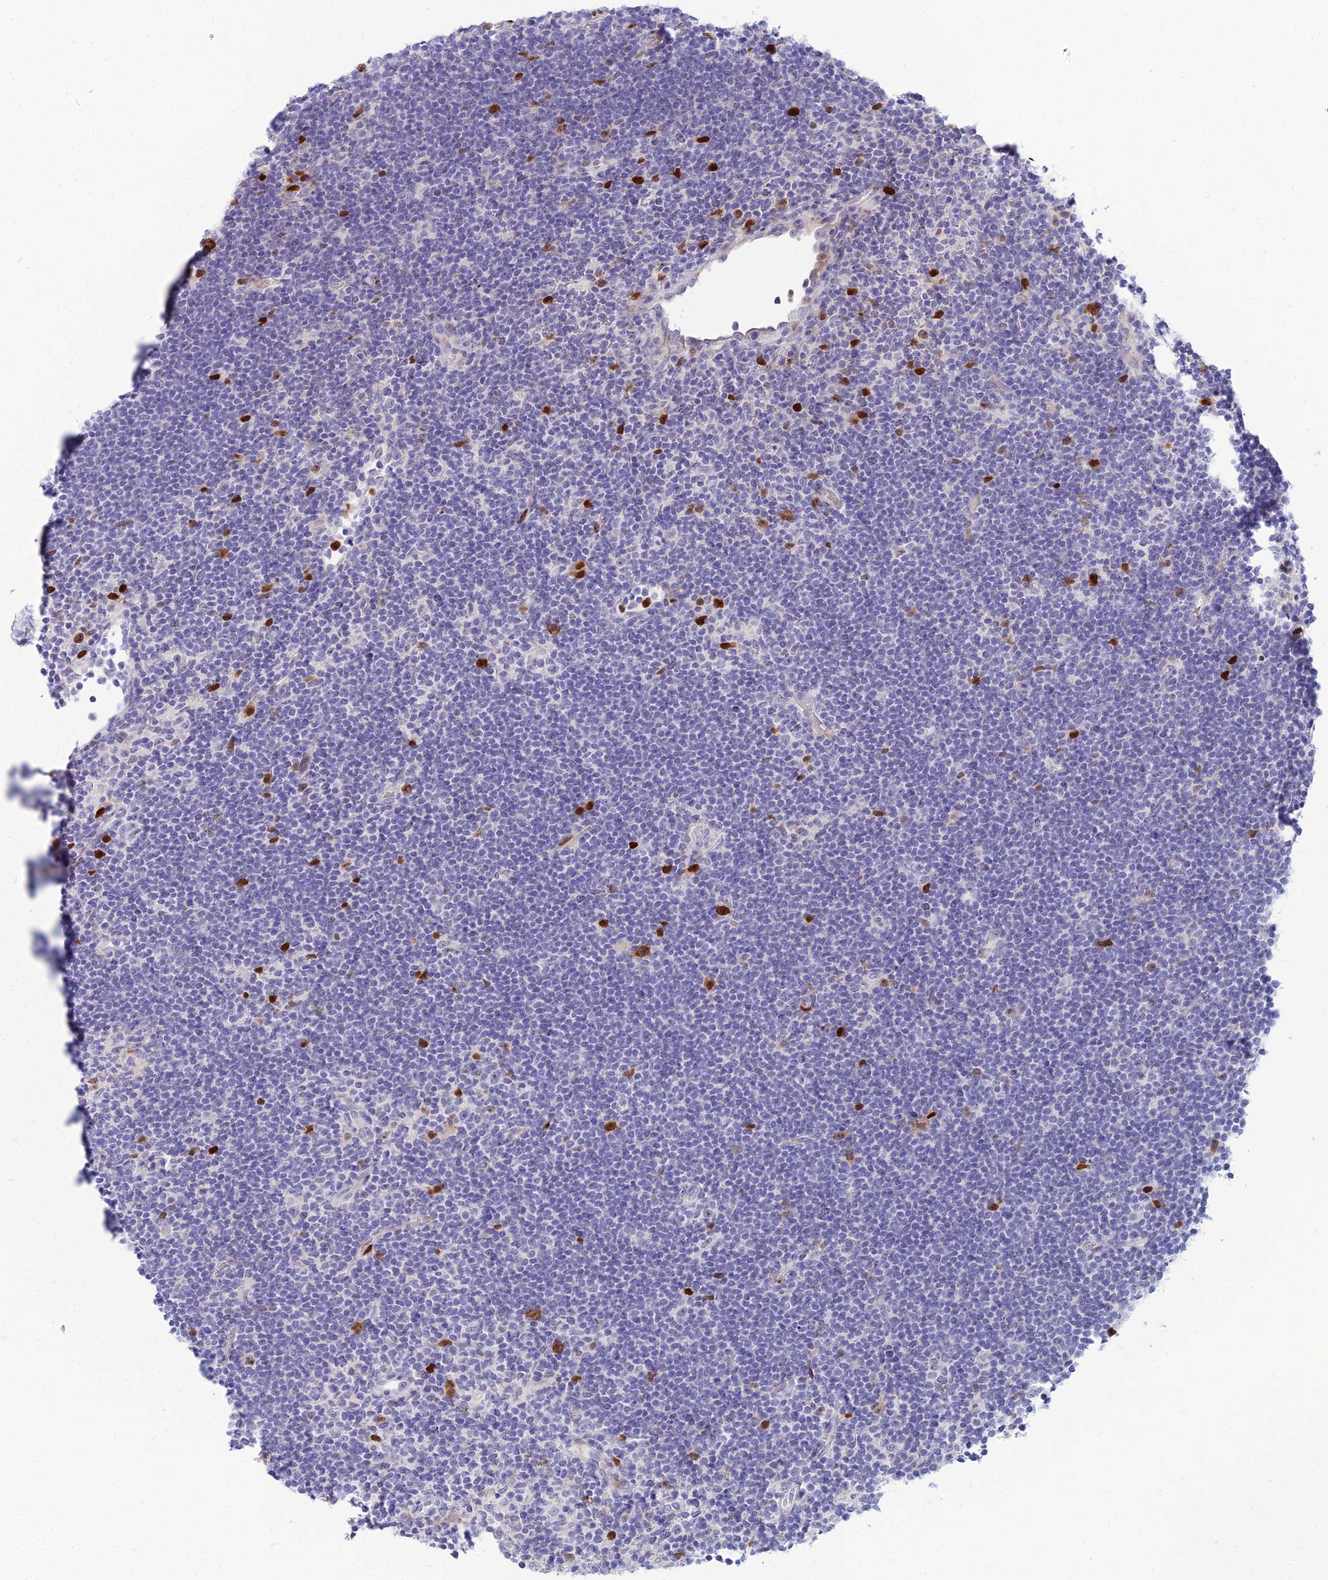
{"staining": {"intensity": "negative", "quantity": "none", "location": "none"}, "tissue": "lymphoma", "cell_type": "Tumor cells", "image_type": "cancer", "snomed": [{"axis": "morphology", "description": "Hodgkin's disease, NOS"}, {"axis": "topography", "description": "Lymph node"}], "caption": "Human Hodgkin's disease stained for a protein using immunohistochemistry (IHC) displays no expression in tumor cells.", "gene": "NUSAP1", "patient": {"sex": "female", "age": 57}}